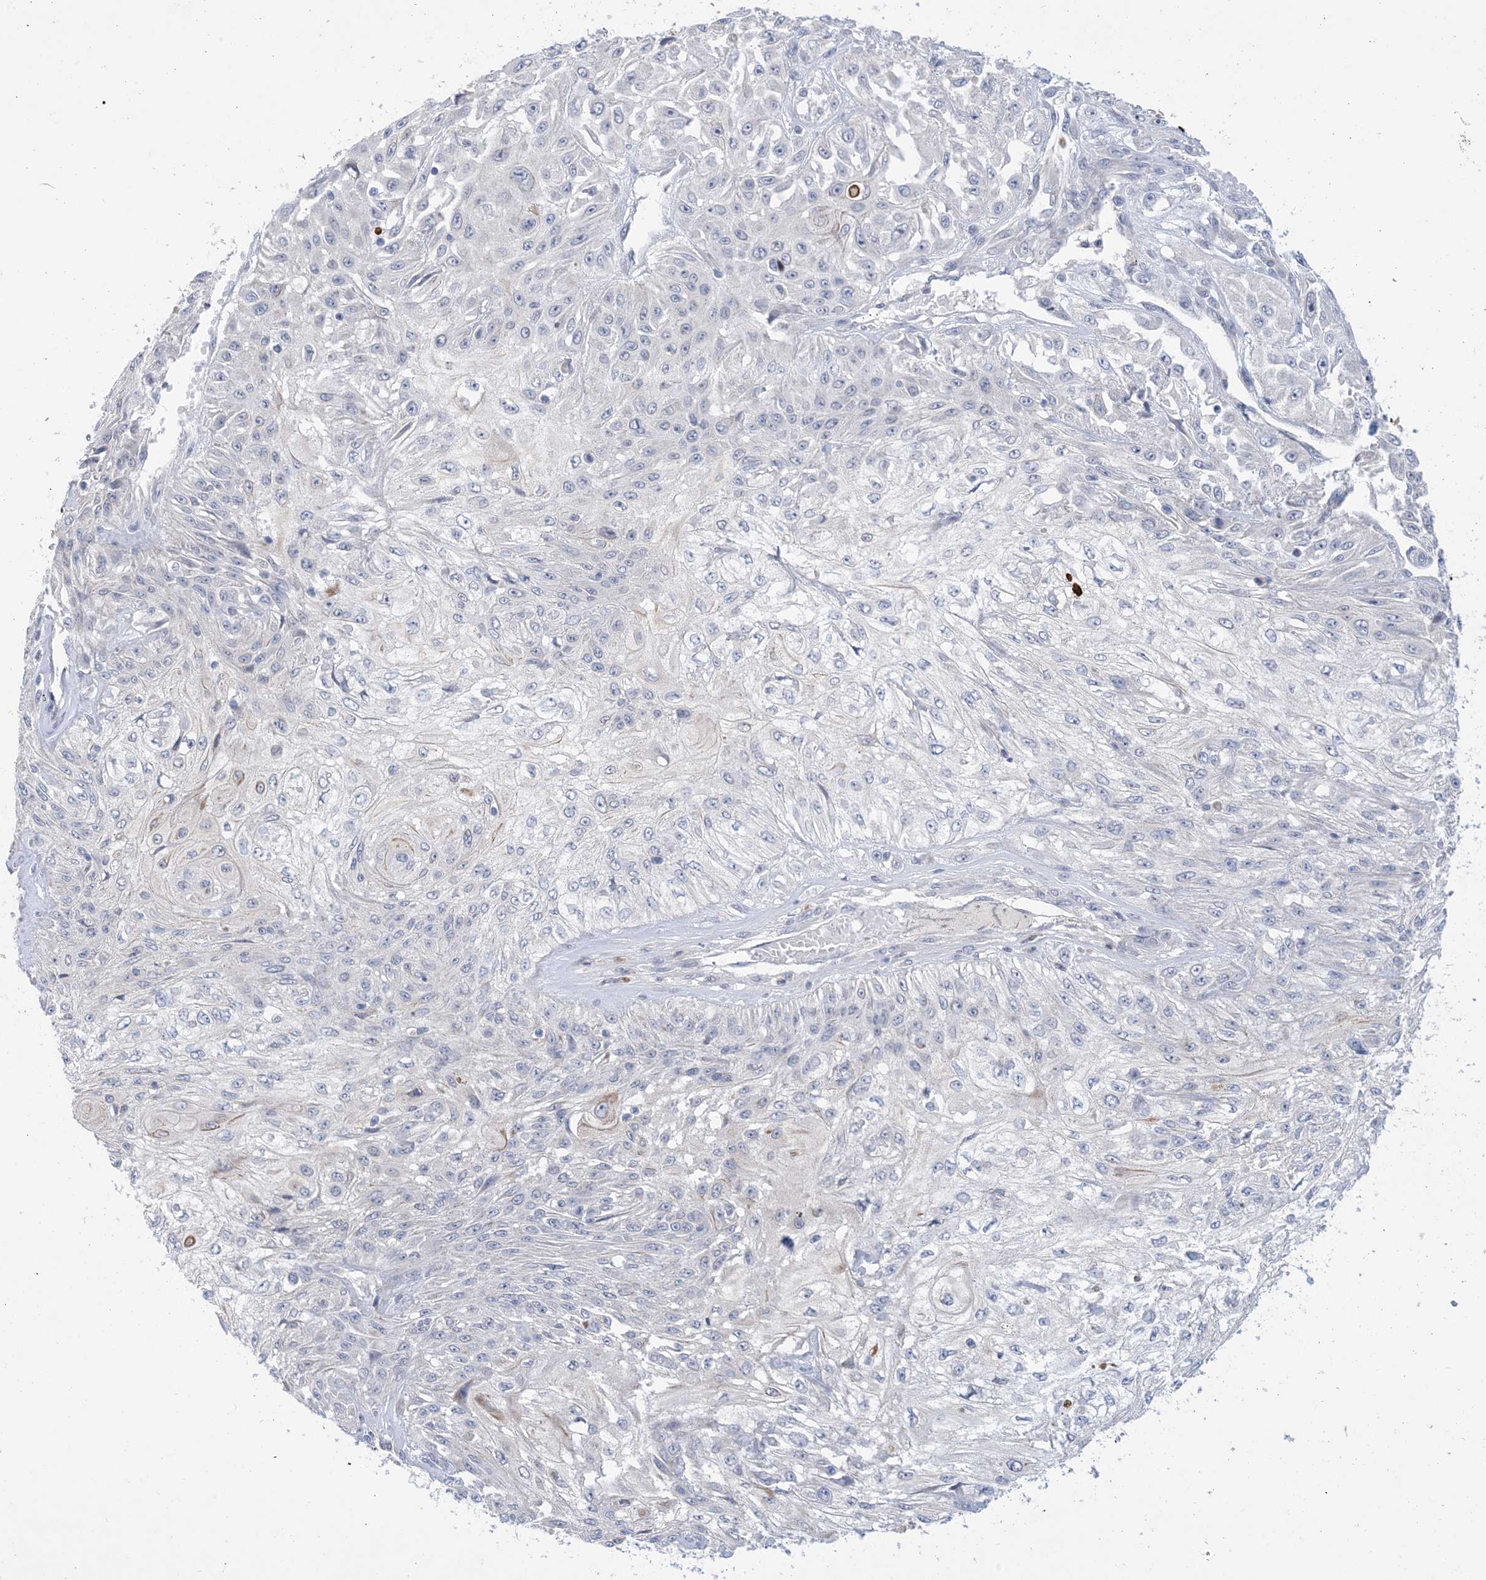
{"staining": {"intensity": "negative", "quantity": "none", "location": "none"}, "tissue": "skin cancer", "cell_type": "Tumor cells", "image_type": "cancer", "snomed": [{"axis": "morphology", "description": "Squamous cell carcinoma, NOS"}, {"axis": "morphology", "description": "Squamous cell carcinoma, metastatic, NOS"}, {"axis": "topography", "description": "Skin"}, {"axis": "topography", "description": "Lymph node"}], "caption": "This is an immunohistochemistry micrograph of human skin cancer (metastatic squamous cell carcinoma). There is no expression in tumor cells.", "gene": "TTYH1", "patient": {"sex": "male", "age": 75}}